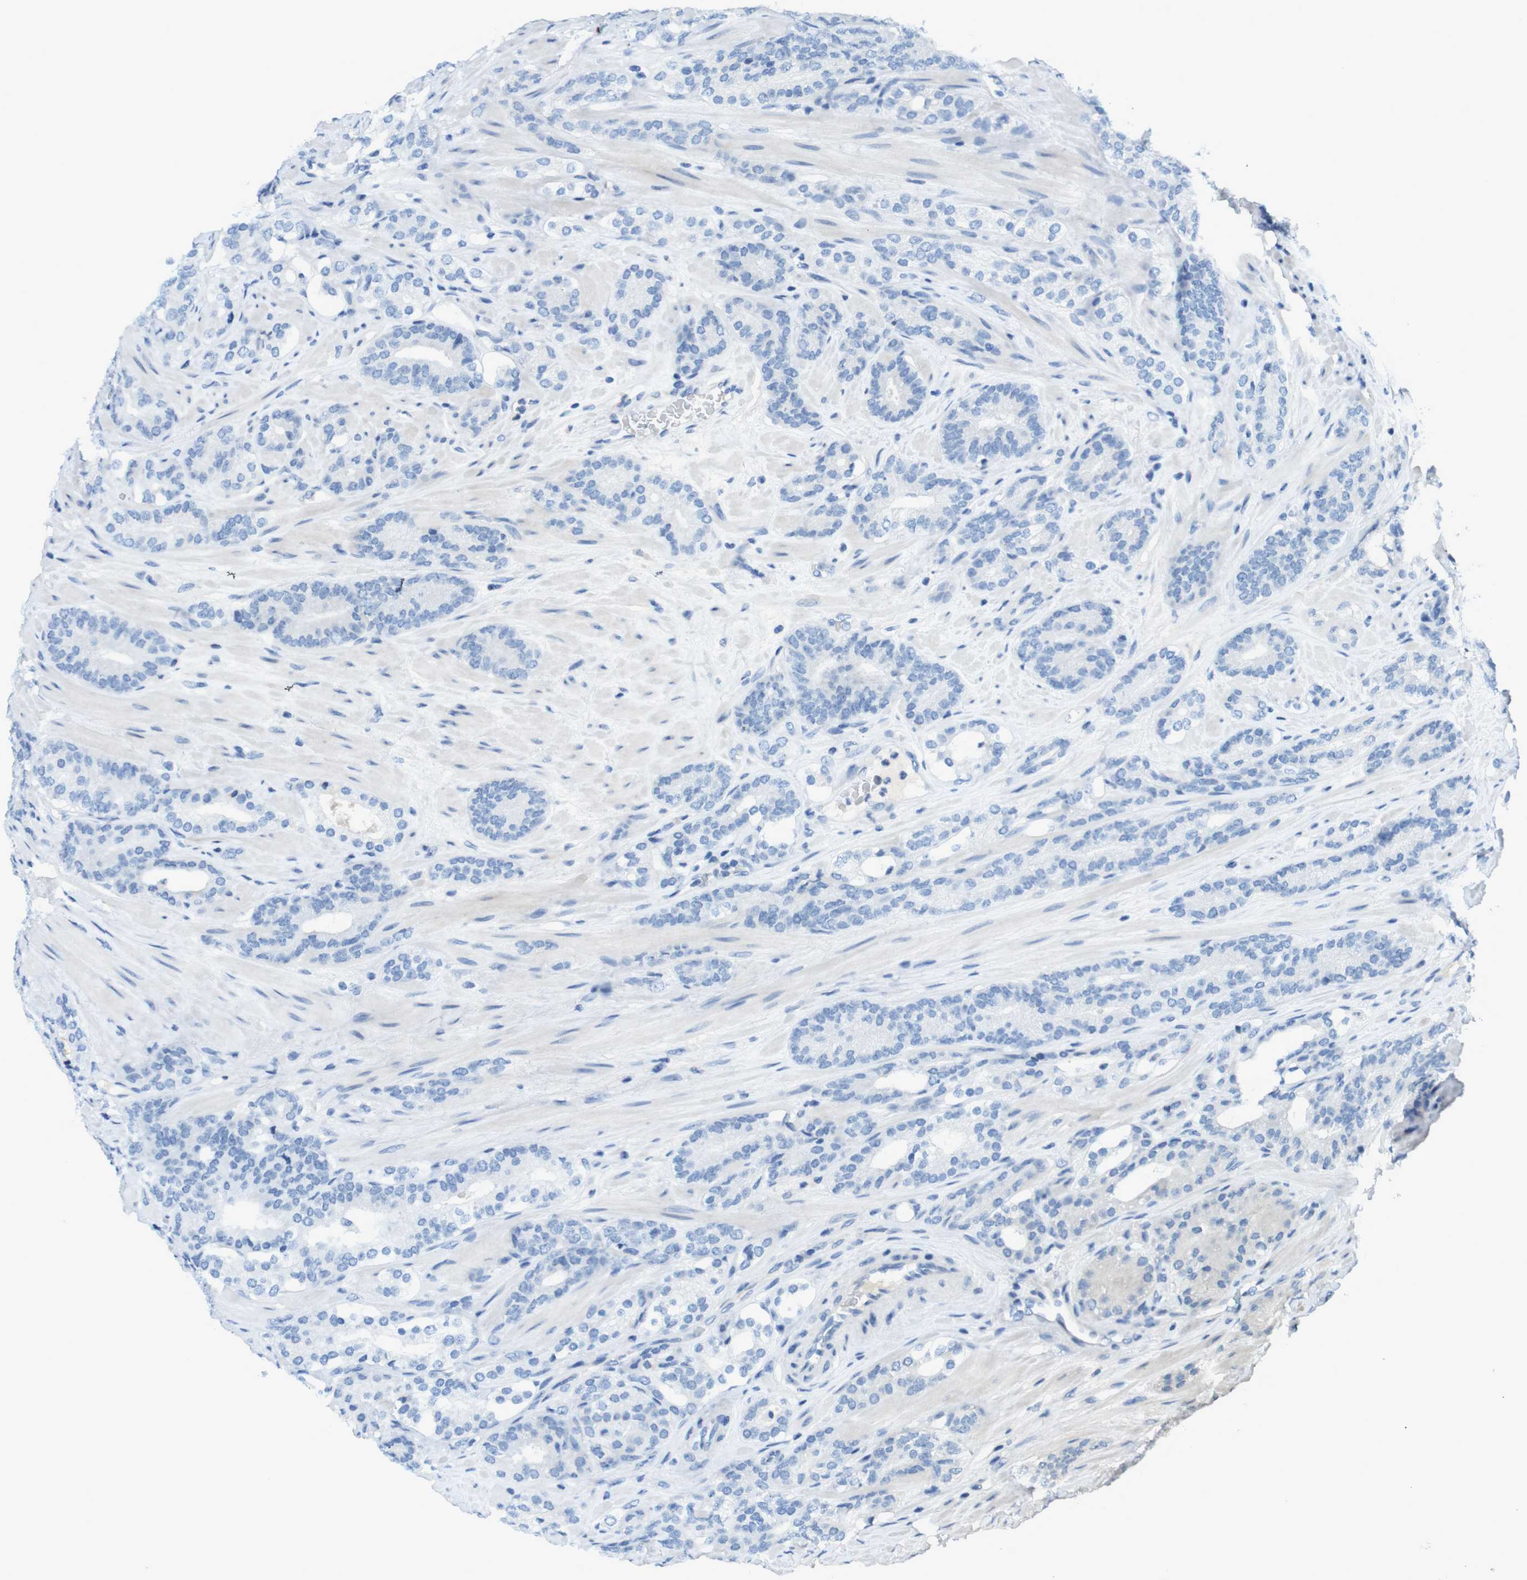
{"staining": {"intensity": "negative", "quantity": "none", "location": "none"}, "tissue": "prostate cancer", "cell_type": "Tumor cells", "image_type": "cancer", "snomed": [{"axis": "morphology", "description": "Adenocarcinoma, Low grade"}, {"axis": "topography", "description": "Prostate"}], "caption": "Tumor cells are negative for protein expression in human low-grade adenocarcinoma (prostate).", "gene": "CD320", "patient": {"sex": "male", "age": 63}}